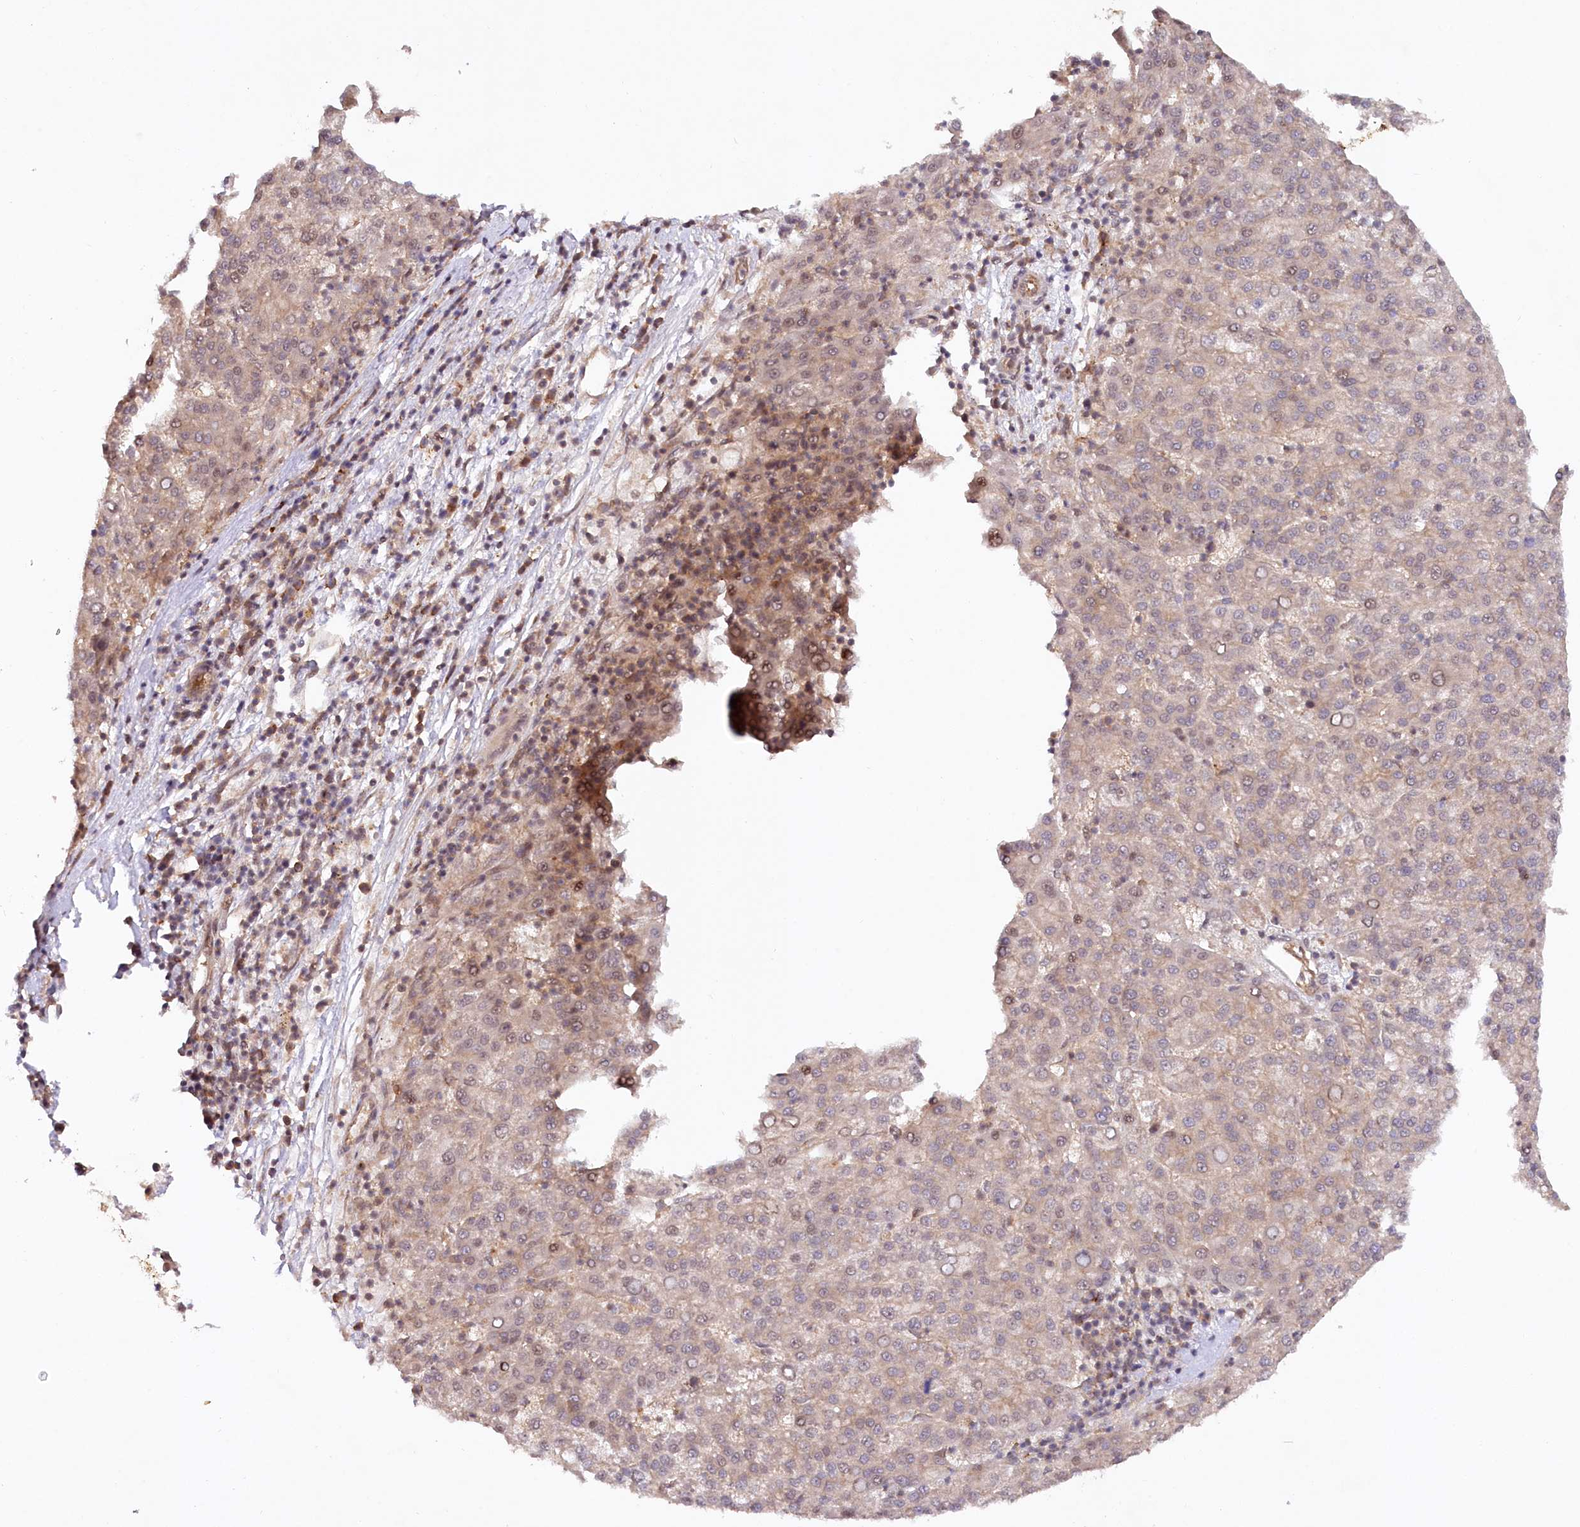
{"staining": {"intensity": "weak", "quantity": "25%-75%", "location": "cytoplasmic/membranous,nuclear"}, "tissue": "liver cancer", "cell_type": "Tumor cells", "image_type": "cancer", "snomed": [{"axis": "morphology", "description": "Carcinoma, Hepatocellular, NOS"}, {"axis": "topography", "description": "Liver"}], "caption": "A histopathology image of human liver cancer stained for a protein reveals weak cytoplasmic/membranous and nuclear brown staining in tumor cells.", "gene": "CCDC65", "patient": {"sex": "female", "age": 58}}